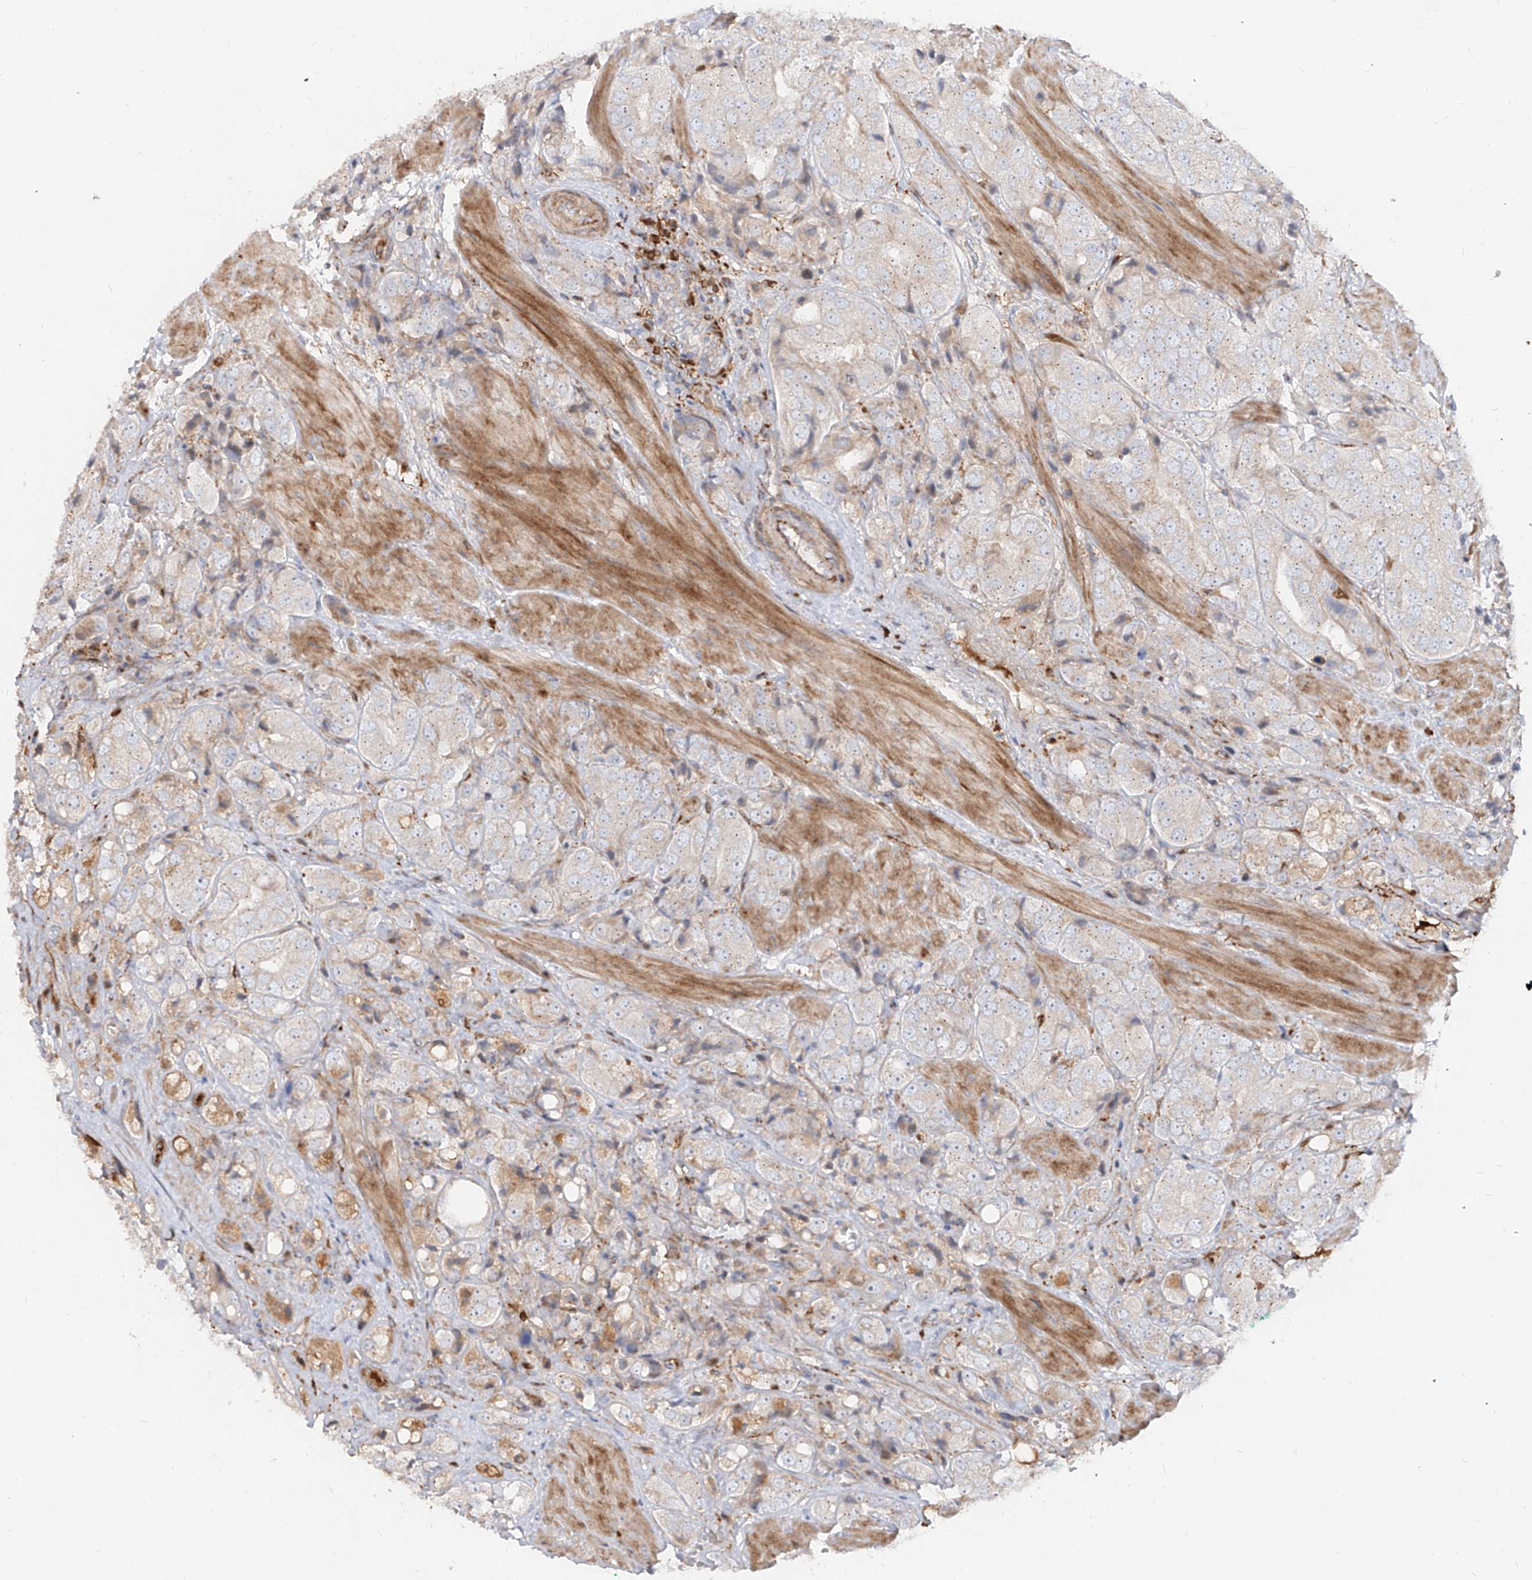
{"staining": {"intensity": "weak", "quantity": "<25%", "location": "cytoplasmic/membranous"}, "tissue": "prostate cancer", "cell_type": "Tumor cells", "image_type": "cancer", "snomed": [{"axis": "morphology", "description": "Adenocarcinoma, High grade"}, {"axis": "topography", "description": "Prostate"}], "caption": "High magnification brightfield microscopy of prostate cancer (high-grade adenocarcinoma) stained with DAB (brown) and counterstained with hematoxylin (blue): tumor cells show no significant positivity.", "gene": "KYNU", "patient": {"sex": "male", "age": 50}}